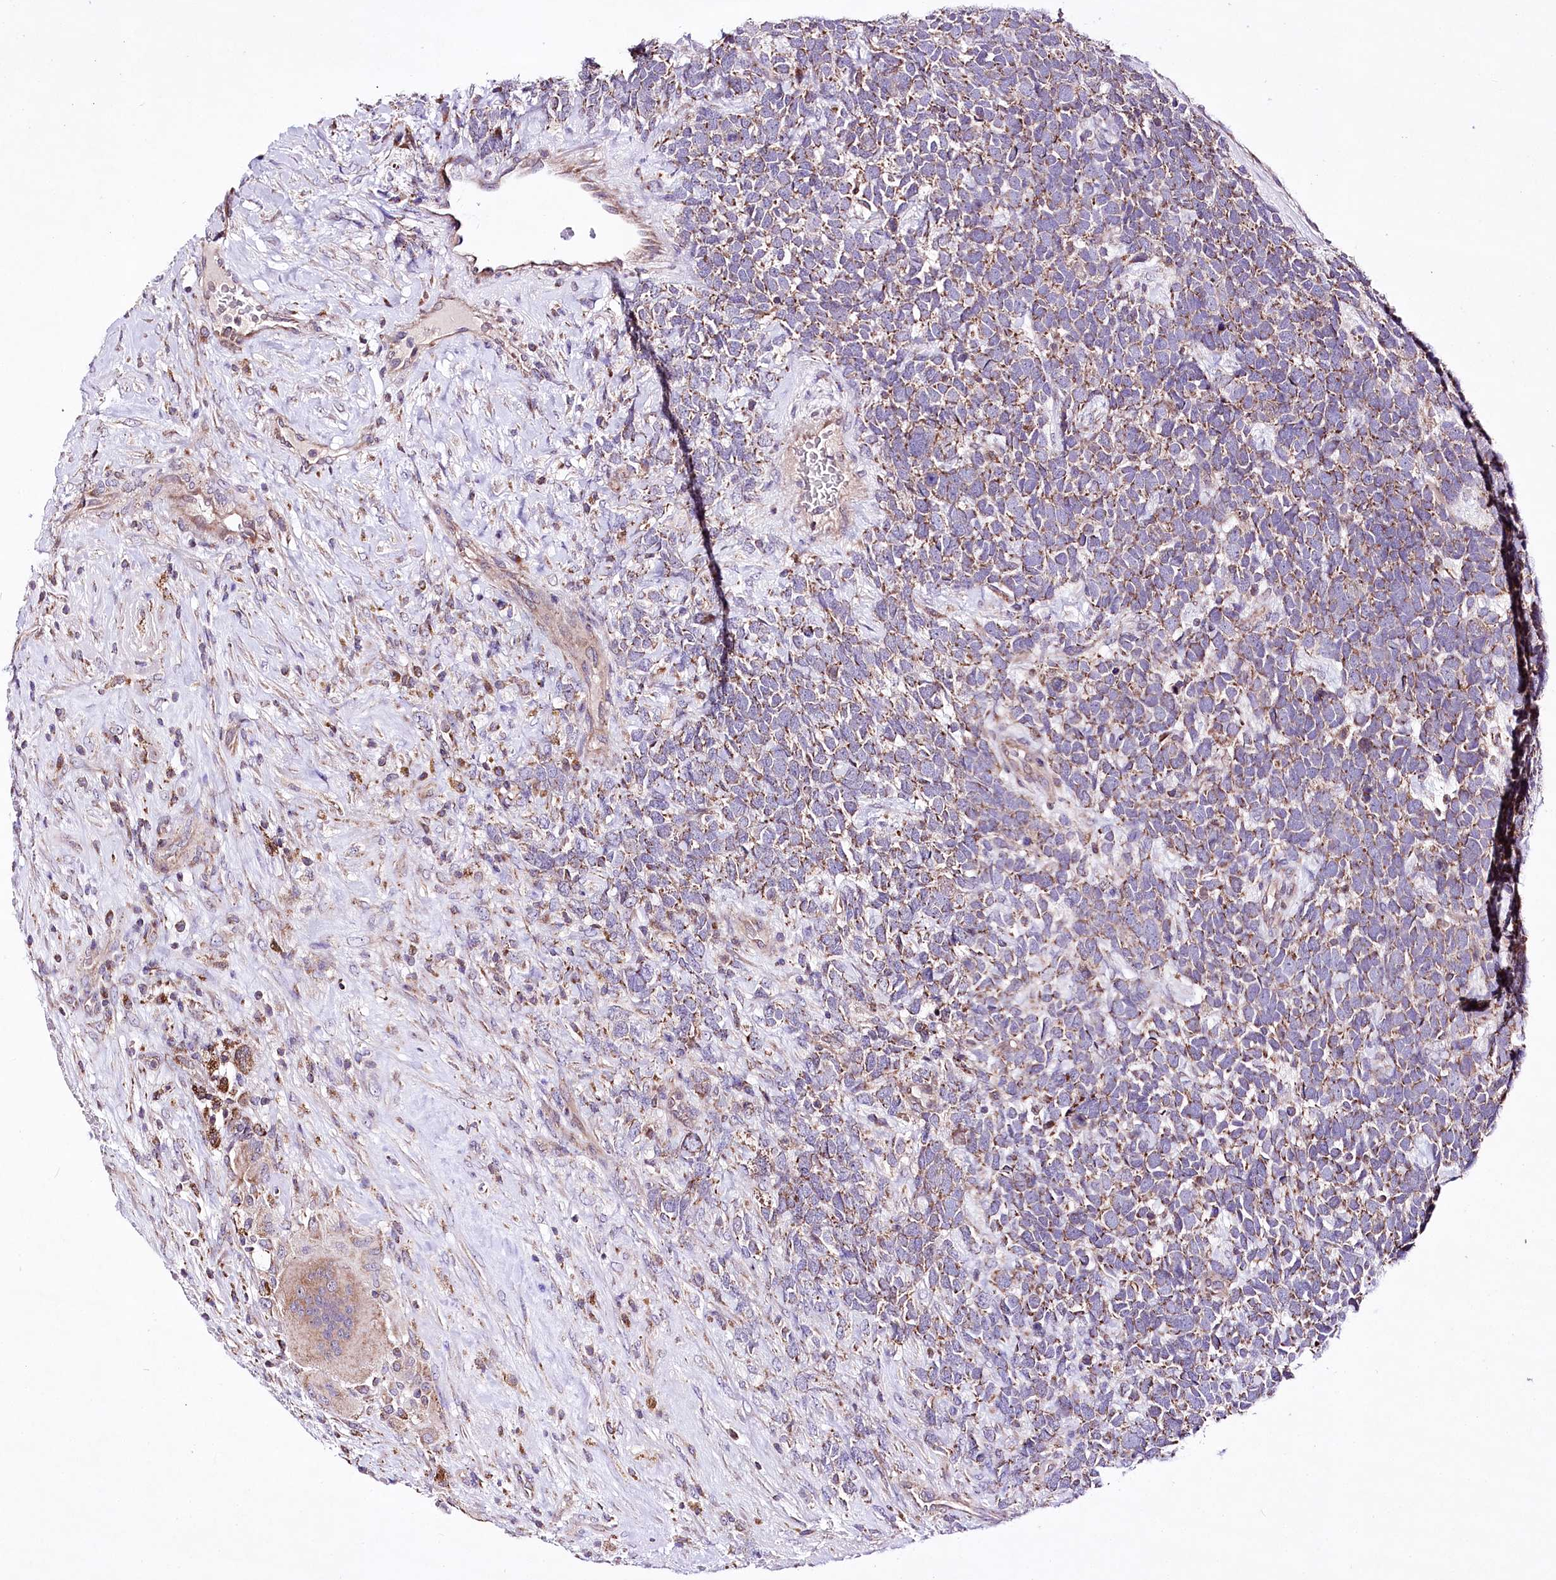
{"staining": {"intensity": "moderate", "quantity": ">75%", "location": "cytoplasmic/membranous"}, "tissue": "urothelial cancer", "cell_type": "Tumor cells", "image_type": "cancer", "snomed": [{"axis": "morphology", "description": "Urothelial carcinoma, High grade"}, {"axis": "topography", "description": "Urinary bladder"}], "caption": "A micrograph showing moderate cytoplasmic/membranous staining in approximately >75% of tumor cells in urothelial carcinoma (high-grade), as visualized by brown immunohistochemical staining.", "gene": "ATE1", "patient": {"sex": "female", "age": 82}}